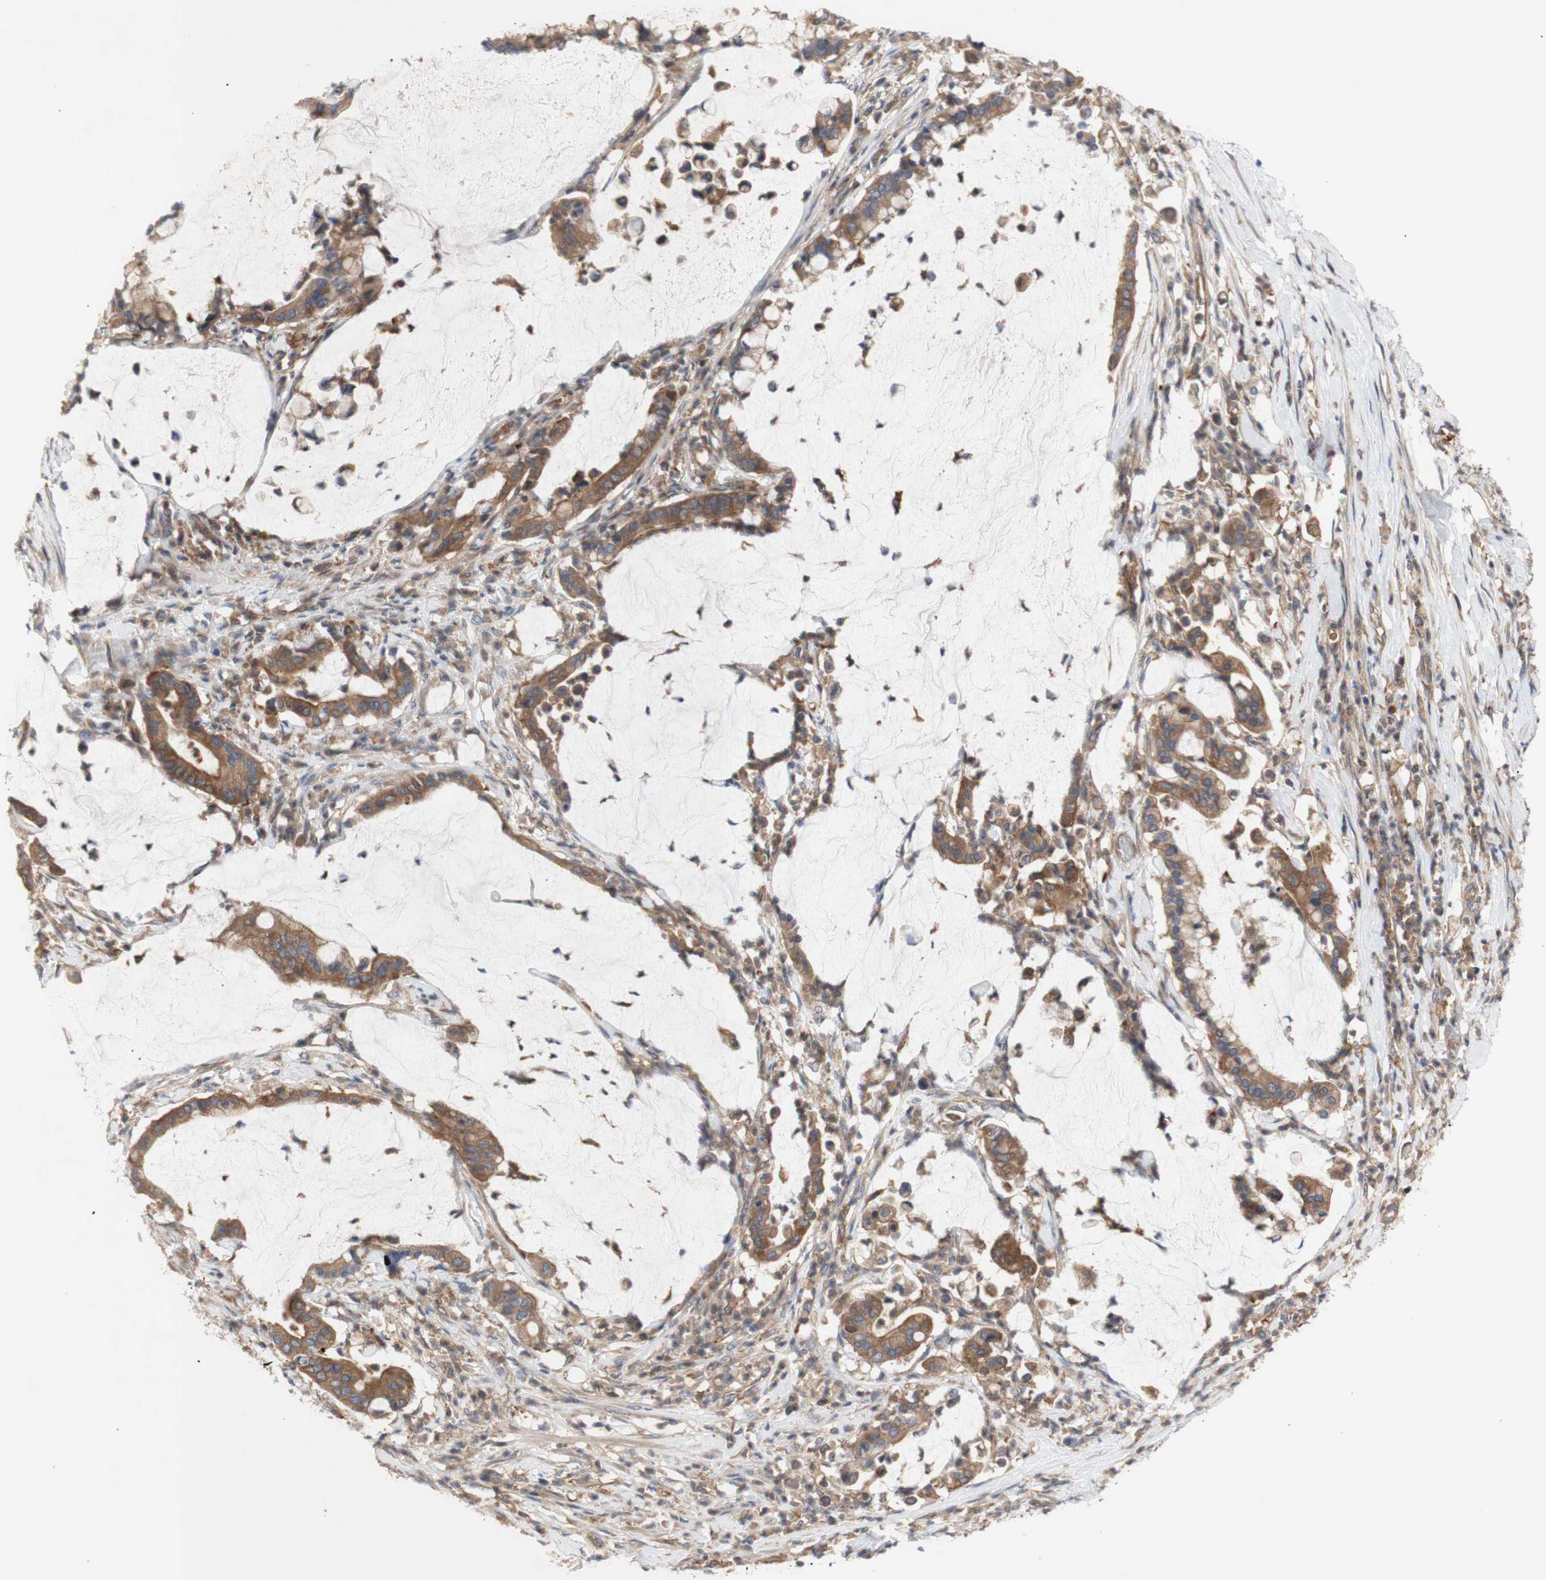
{"staining": {"intensity": "moderate", "quantity": ">75%", "location": "cytoplasmic/membranous"}, "tissue": "pancreatic cancer", "cell_type": "Tumor cells", "image_type": "cancer", "snomed": [{"axis": "morphology", "description": "Adenocarcinoma, NOS"}, {"axis": "topography", "description": "Pancreas"}], "caption": "This photomicrograph exhibits IHC staining of human pancreatic cancer, with medium moderate cytoplasmic/membranous positivity in about >75% of tumor cells.", "gene": "IKBKG", "patient": {"sex": "male", "age": 41}}